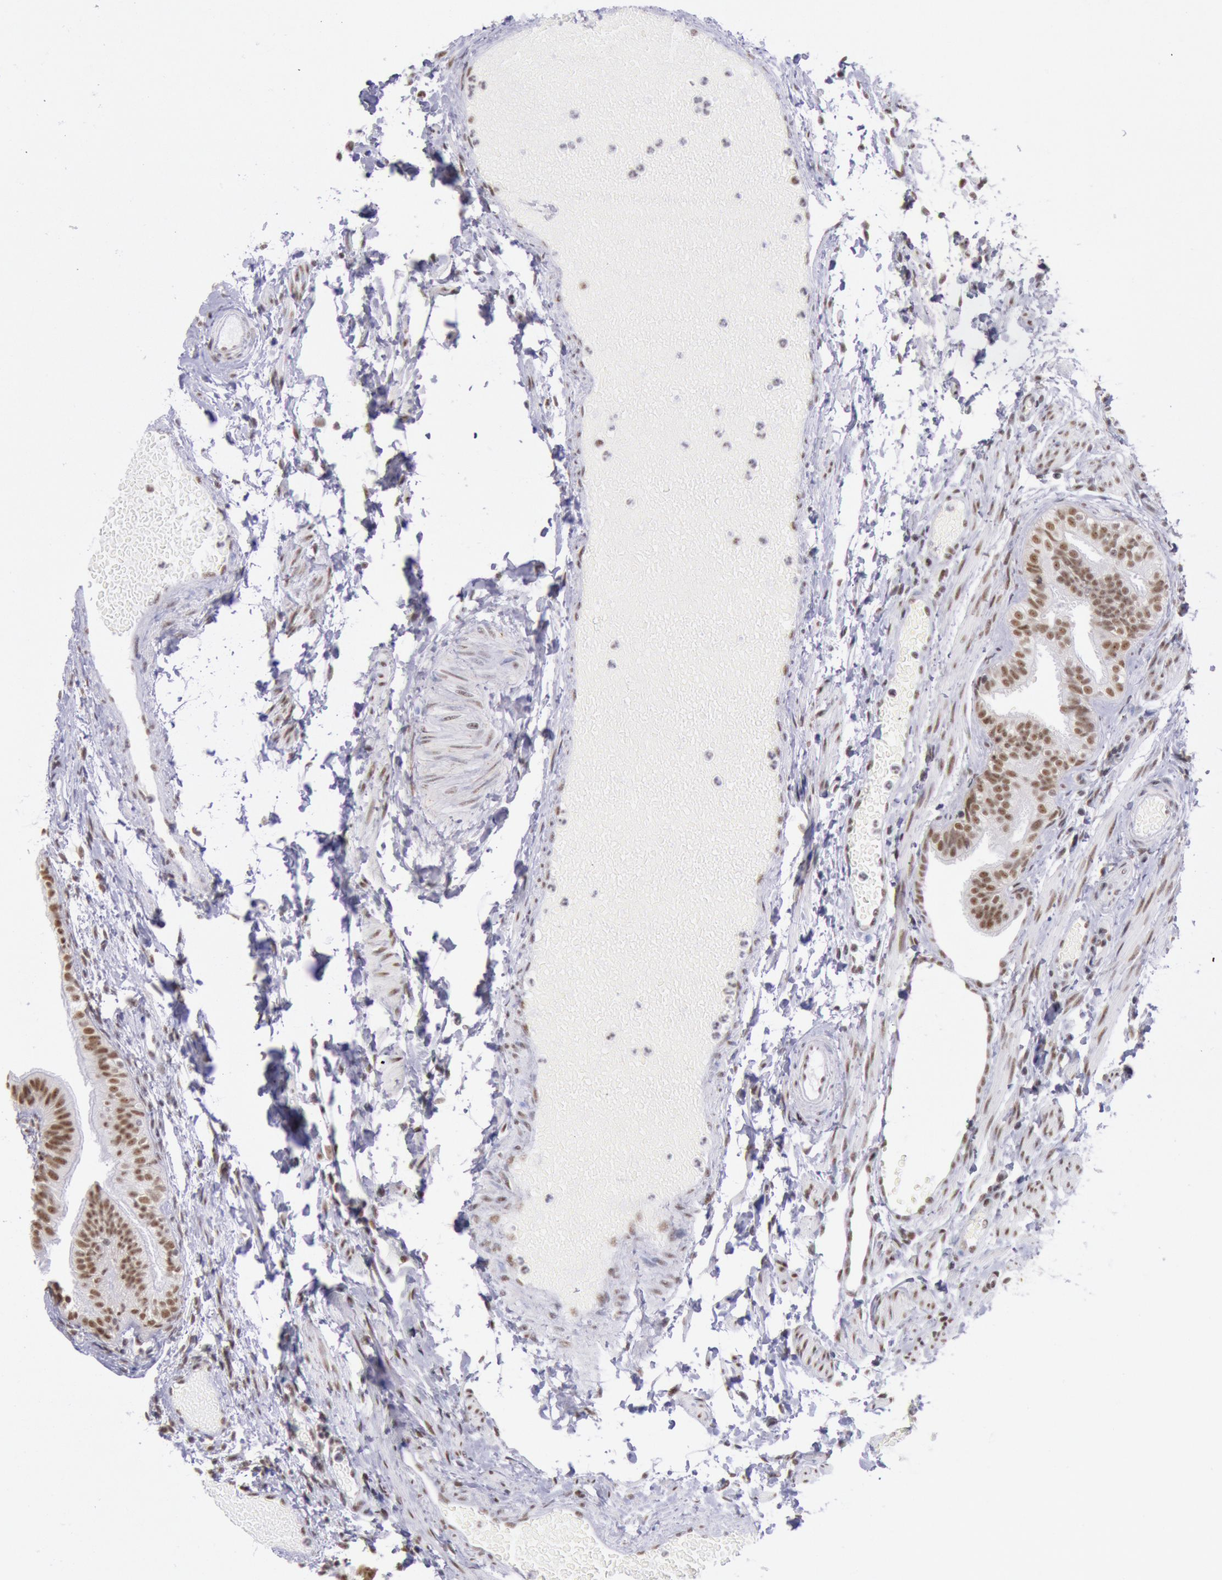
{"staining": {"intensity": "strong", "quantity": ">75%", "location": "nuclear"}, "tissue": "fallopian tube", "cell_type": "Glandular cells", "image_type": "normal", "snomed": [{"axis": "morphology", "description": "Normal tissue, NOS"}, {"axis": "morphology", "description": "Dermoid, NOS"}, {"axis": "topography", "description": "Fallopian tube"}], "caption": "Fallopian tube stained with DAB IHC shows high levels of strong nuclear staining in approximately >75% of glandular cells.", "gene": "SNRPD3", "patient": {"sex": "female", "age": 33}}